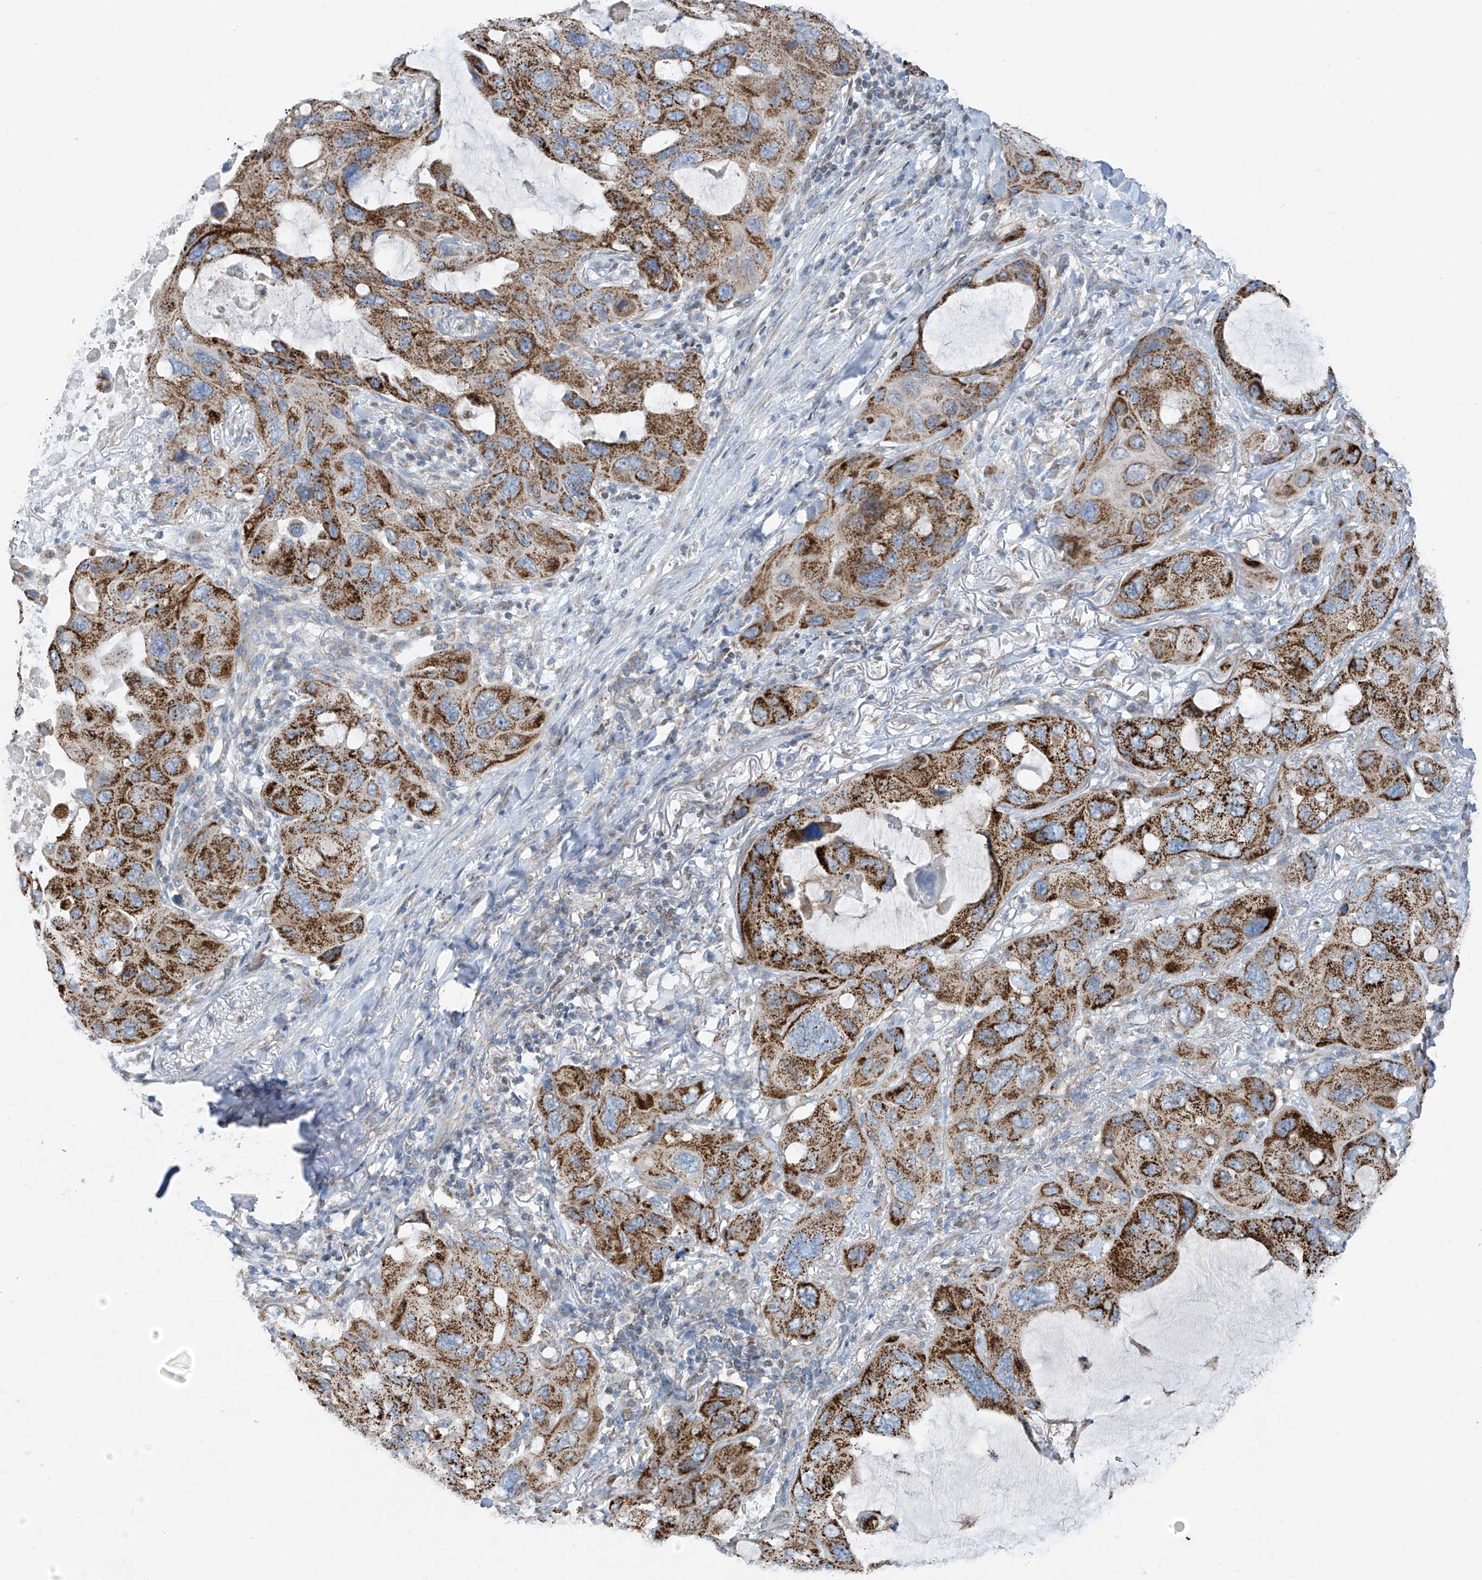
{"staining": {"intensity": "moderate", "quantity": ">75%", "location": "cytoplasmic/membranous"}, "tissue": "lung cancer", "cell_type": "Tumor cells", "image_type": "cancer", "snomed": [{"axis": "morphology", "description": "Squamous cell carcinoma, NOS"}, {"axis": "topography", "description": "Lung"}], "caption": "A medium amount of moderate cytoplasmic/membranous staining is seen in about >75% of tumor cells in lung cancer (squamous cell carcinoma) tissue.", "gene": "EOMES", "patient": {"sex": "female", "age": 73}}